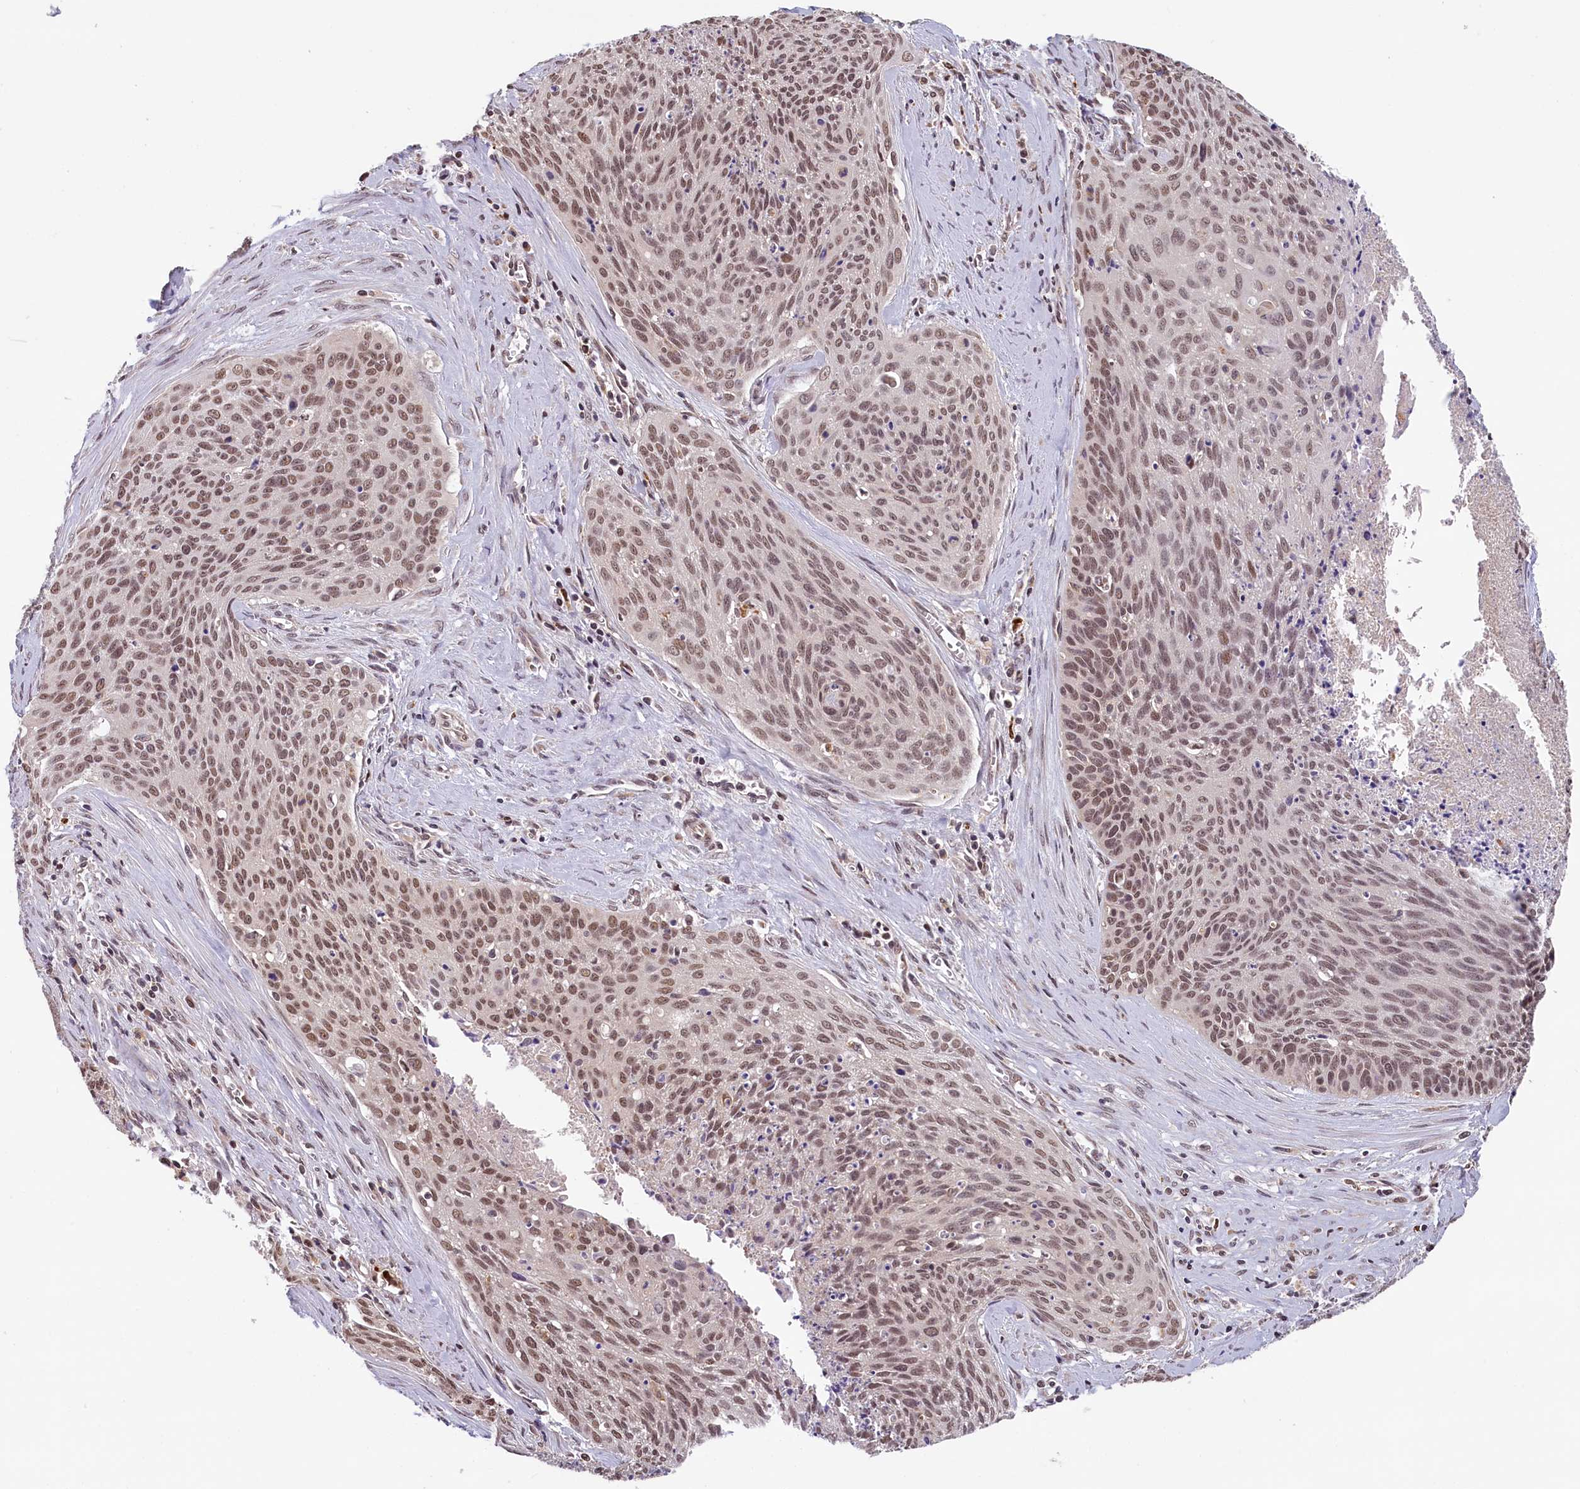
{"staining": {"intensity": "moderate", "quantity": ">75%", "location": "nuclear"}, "tissue": "cervical cancer", "cell_type": "Tumor cells", "image_type": "cancer", "snomed": [{"axis": "morphology", "description": "Squamous cell carcinoma, NOS"}, {"axis": "topography", "description": "Cervix"}], "caption": "A histopathology image of human squamous cell carcinoma (cervical) stained for a protein demonstrates moderate nuclear brown staining in tumor cells.", "gene": "KCNK6", "patient": {"sex": "female", "age": 55}}